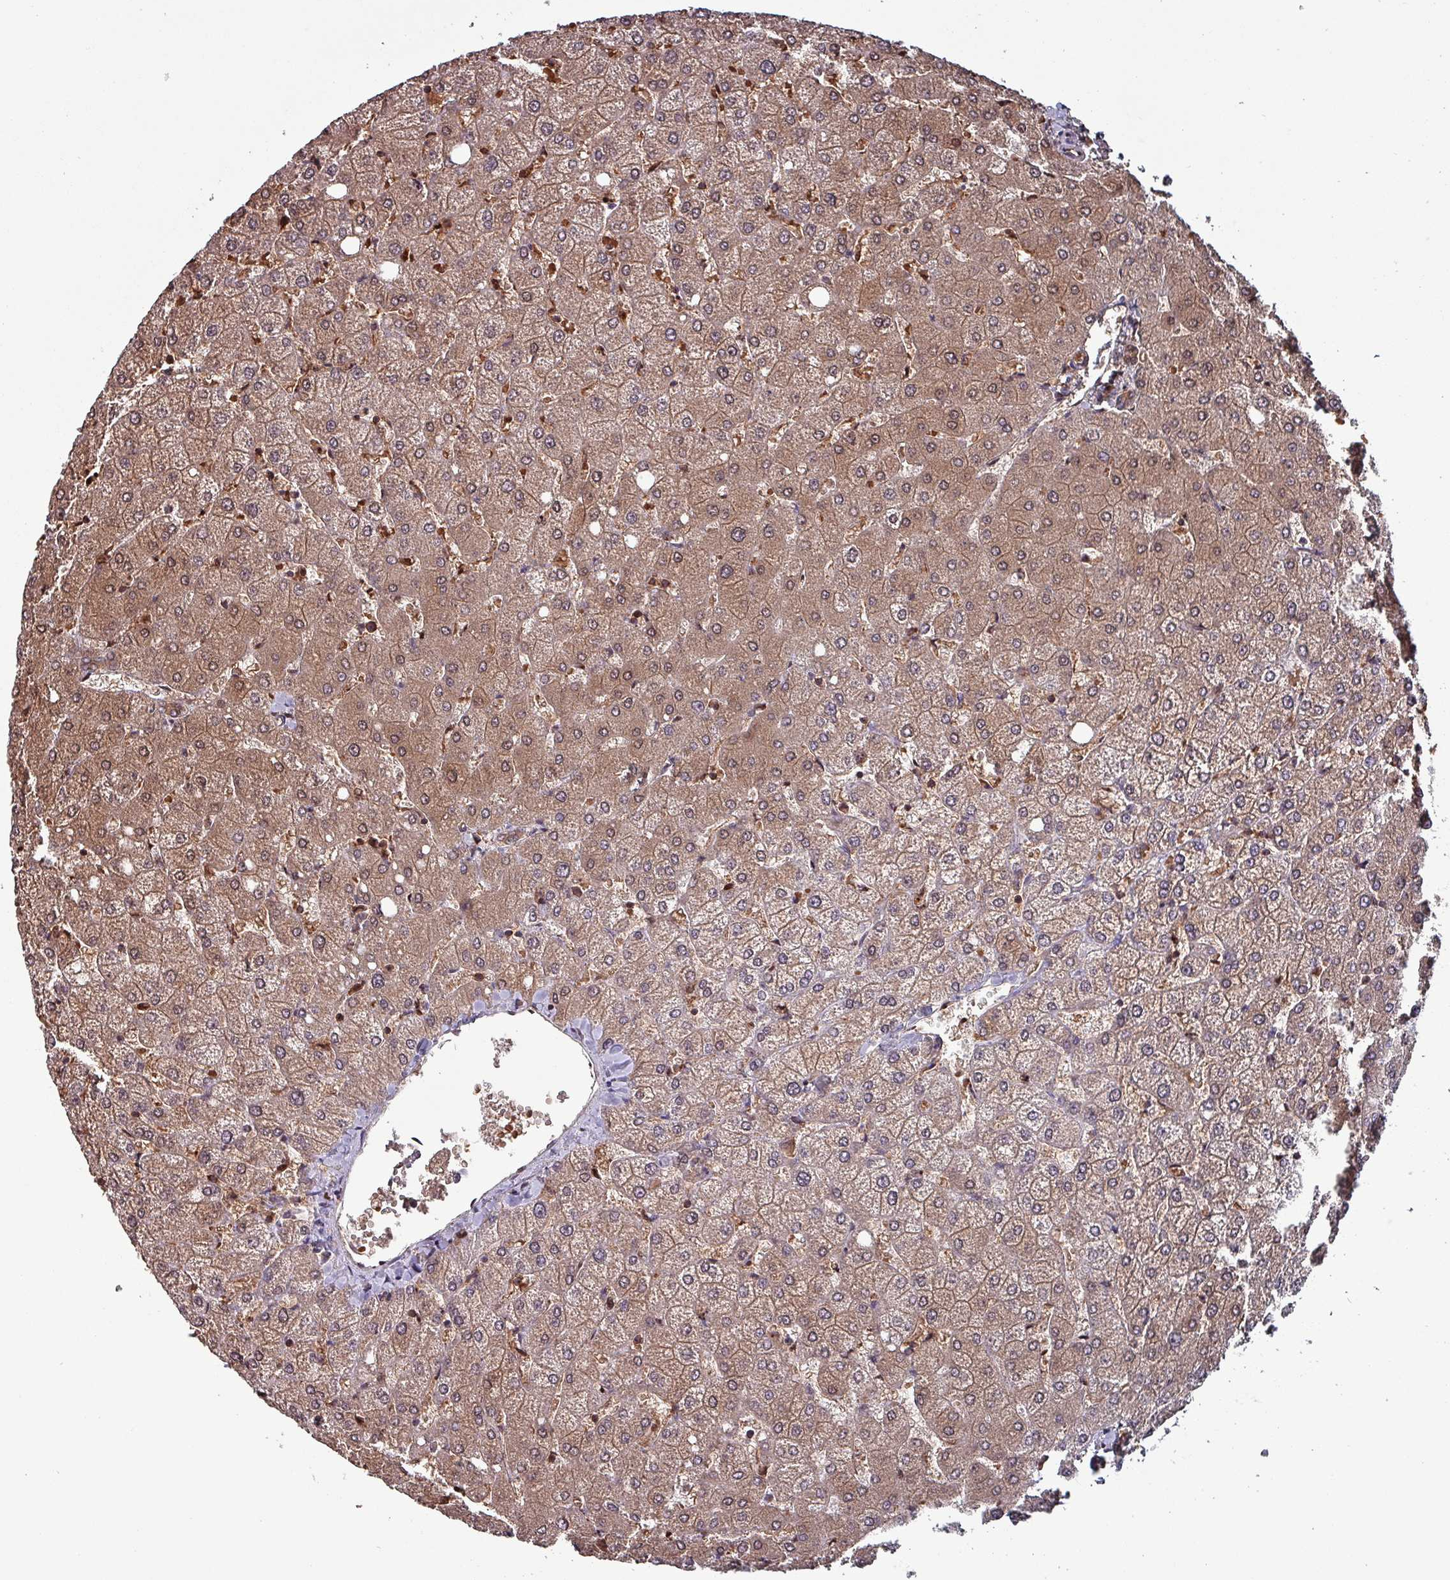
{"staining": {"intensity": "moderate", "quantity": ">75%", "location": "cytoplasmic/membranous,nuclear"}, "tissue": "liver", "cell_type": "Cholangiocytes", "image_type": "normal", "snomed": [{"axis": "morphology", "description": "Normal tissue, NOS"}, {"axis": "topography", "description": "Liver"}], "caption": "Approximately >75% of cholangiocytes in unremarkable human liver exhibit moderate cytoplasmic/membranous,nuclear protein expression as visualized by brown immunohistochemical staining.", "gene": "PSMB8", "patient": {"sex": "female", "age": 54}}